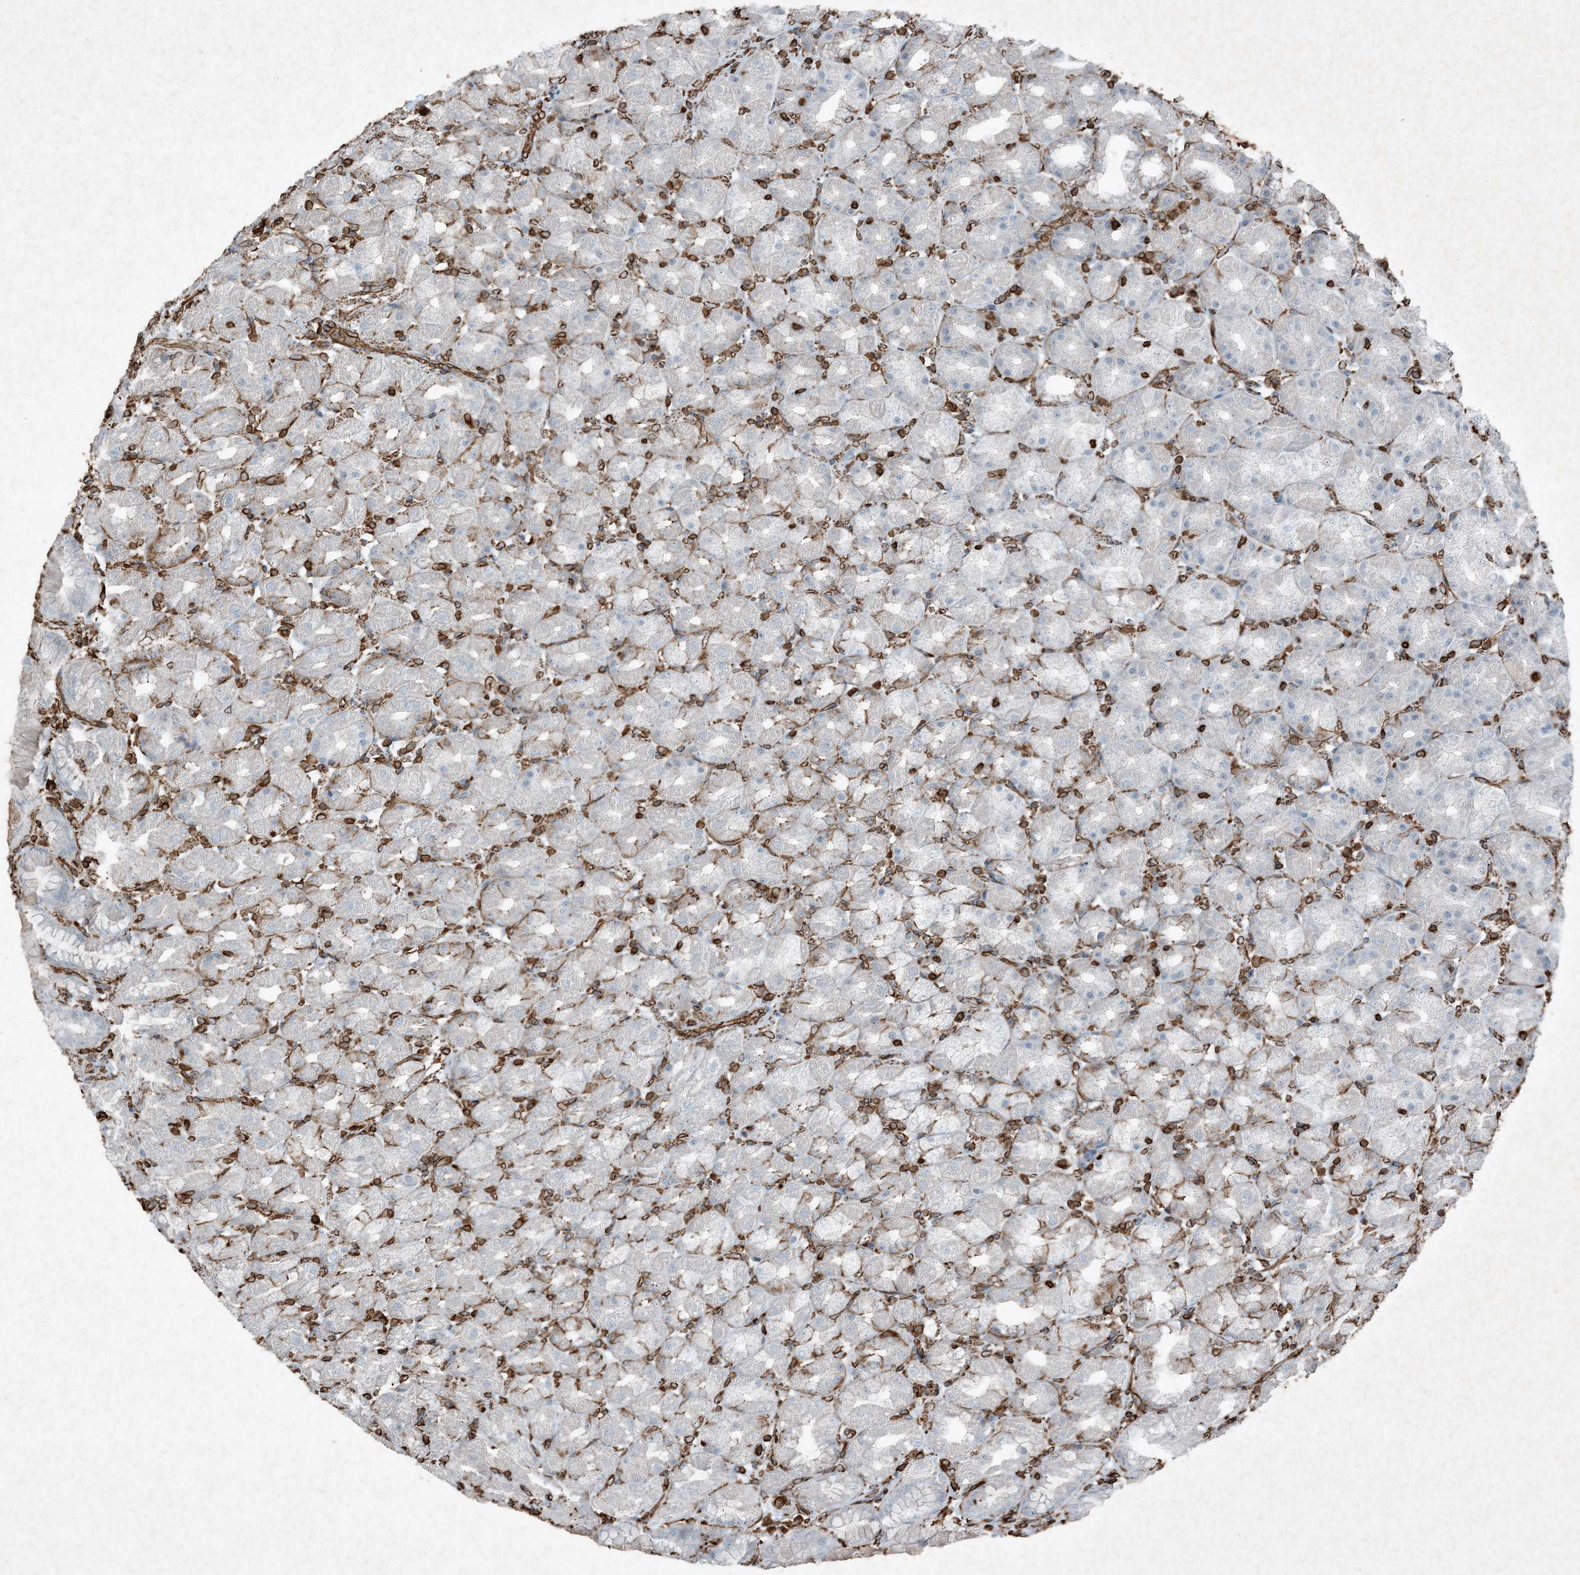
{"staining": {"intensity": "negative", "quantity": "none", "location": "none"}, "tissue": "stomach", "cell_type": "Glandular cells", "image_type": "normal", "snomed": [{"axis": "morphology", "description": "Normal tissue, NOS"}, {"axis": "topography", "description": "Stomach, upper"}], "caption": "Immunohistochemical staining of normal stomach reveals no significant positivity in glandular cells.", "gene": "RYK", "patient": {"sex": "male", "age": 68}}